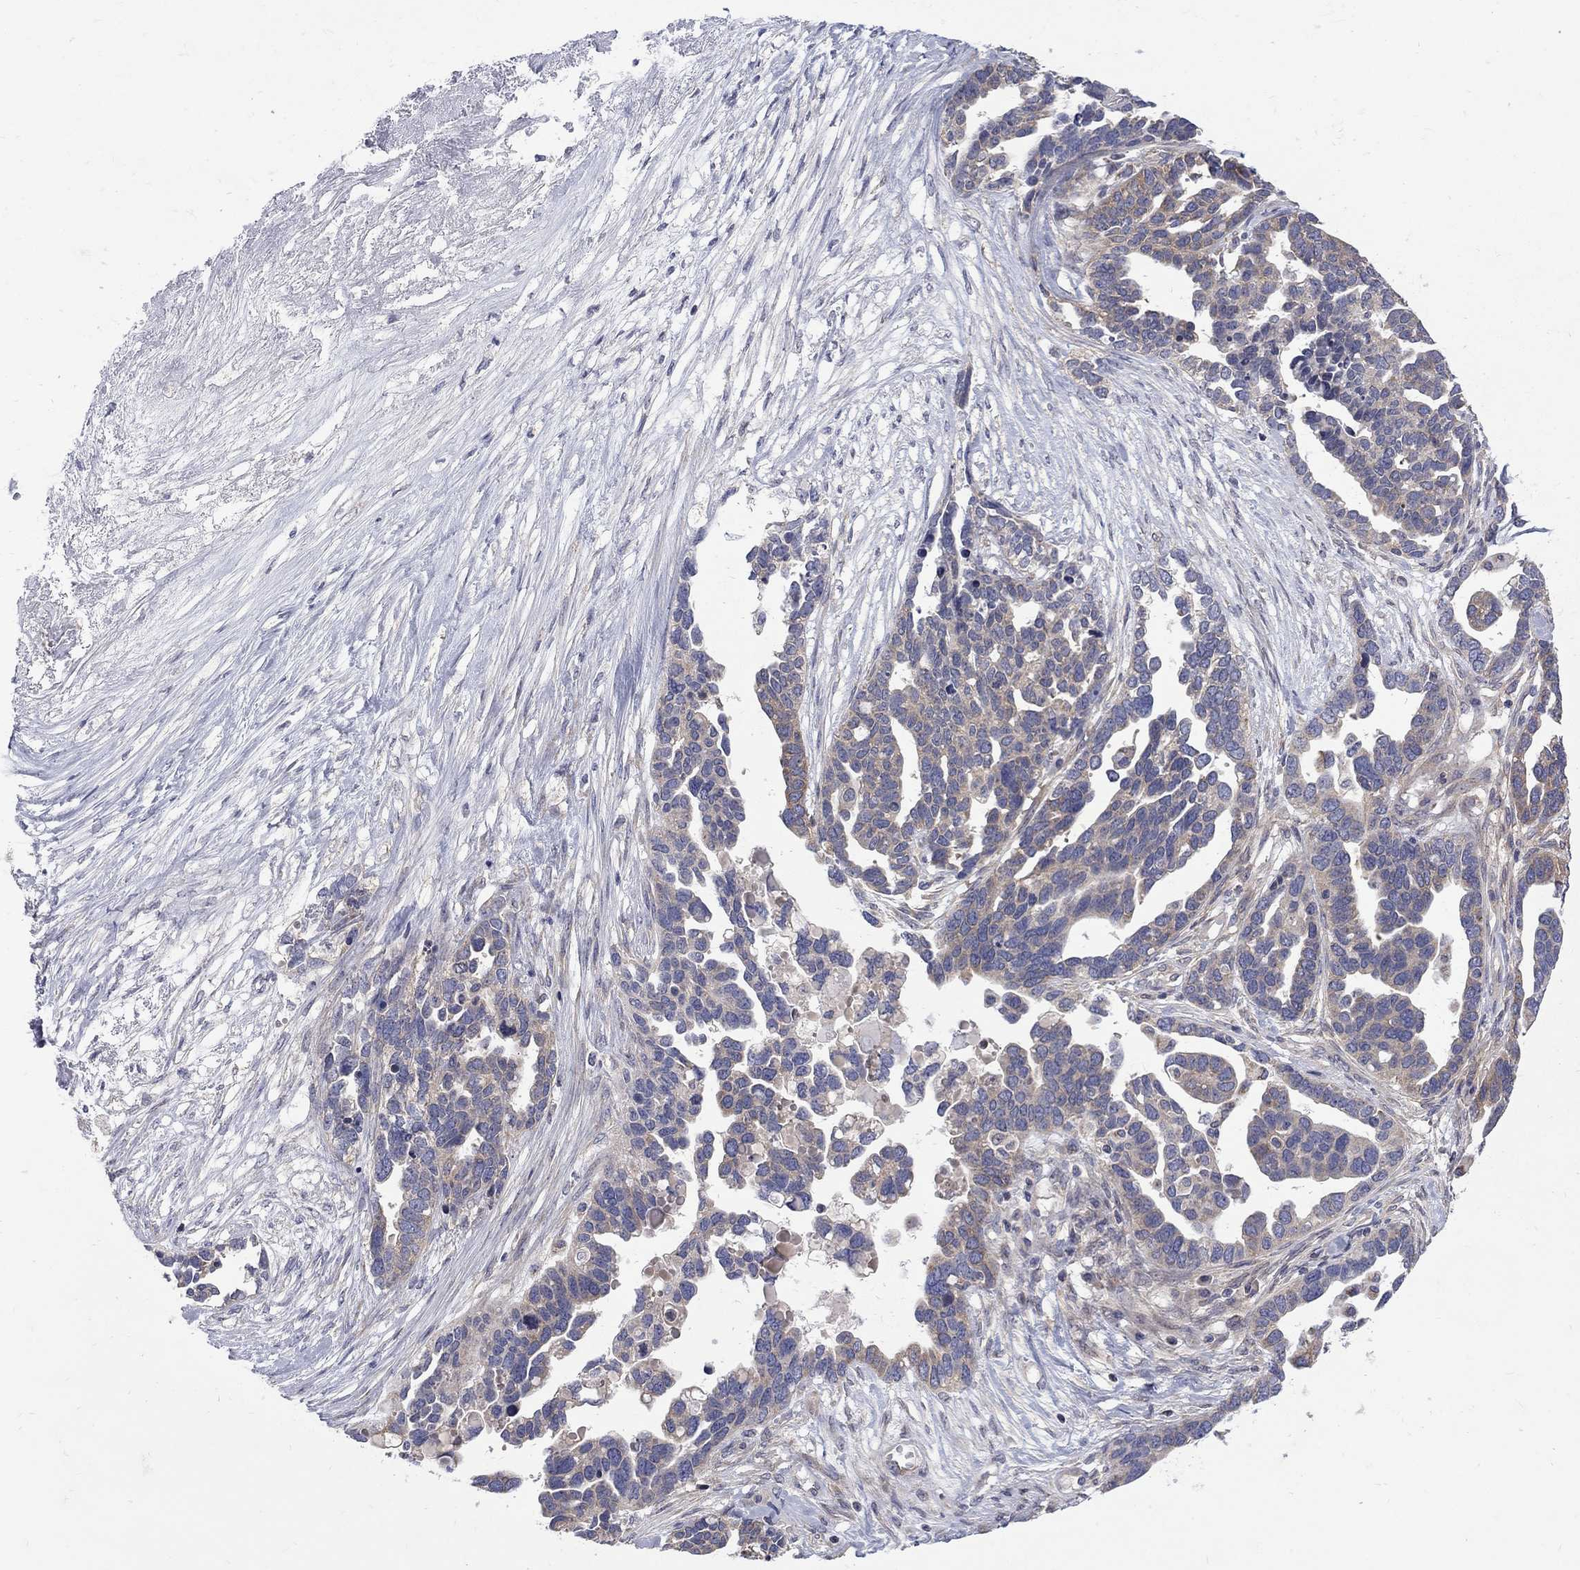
{"staining": {"intensity": "negative", "quantity": "none", "location": "none"}, "tissue": "ovarian cancer", "cell_type": "Tumor cells", "image_type": "cancer", "snomed": [{"axis": "morphology", "description": "Cystadenocarcinoma, serous, NOS"}, {"axis": "topography", "description": "Ovary"}], "caption": "An immunohistochemistry (IHC) histopathology image of ovarian cancer (serous cystadenocarcinoma) is shown. There is no staining in tumor cells of ovarian cancer (serous cystadenocarcinoma).", "gene": "SH2B1", "patient": {"sex": "female", "age": 54}}